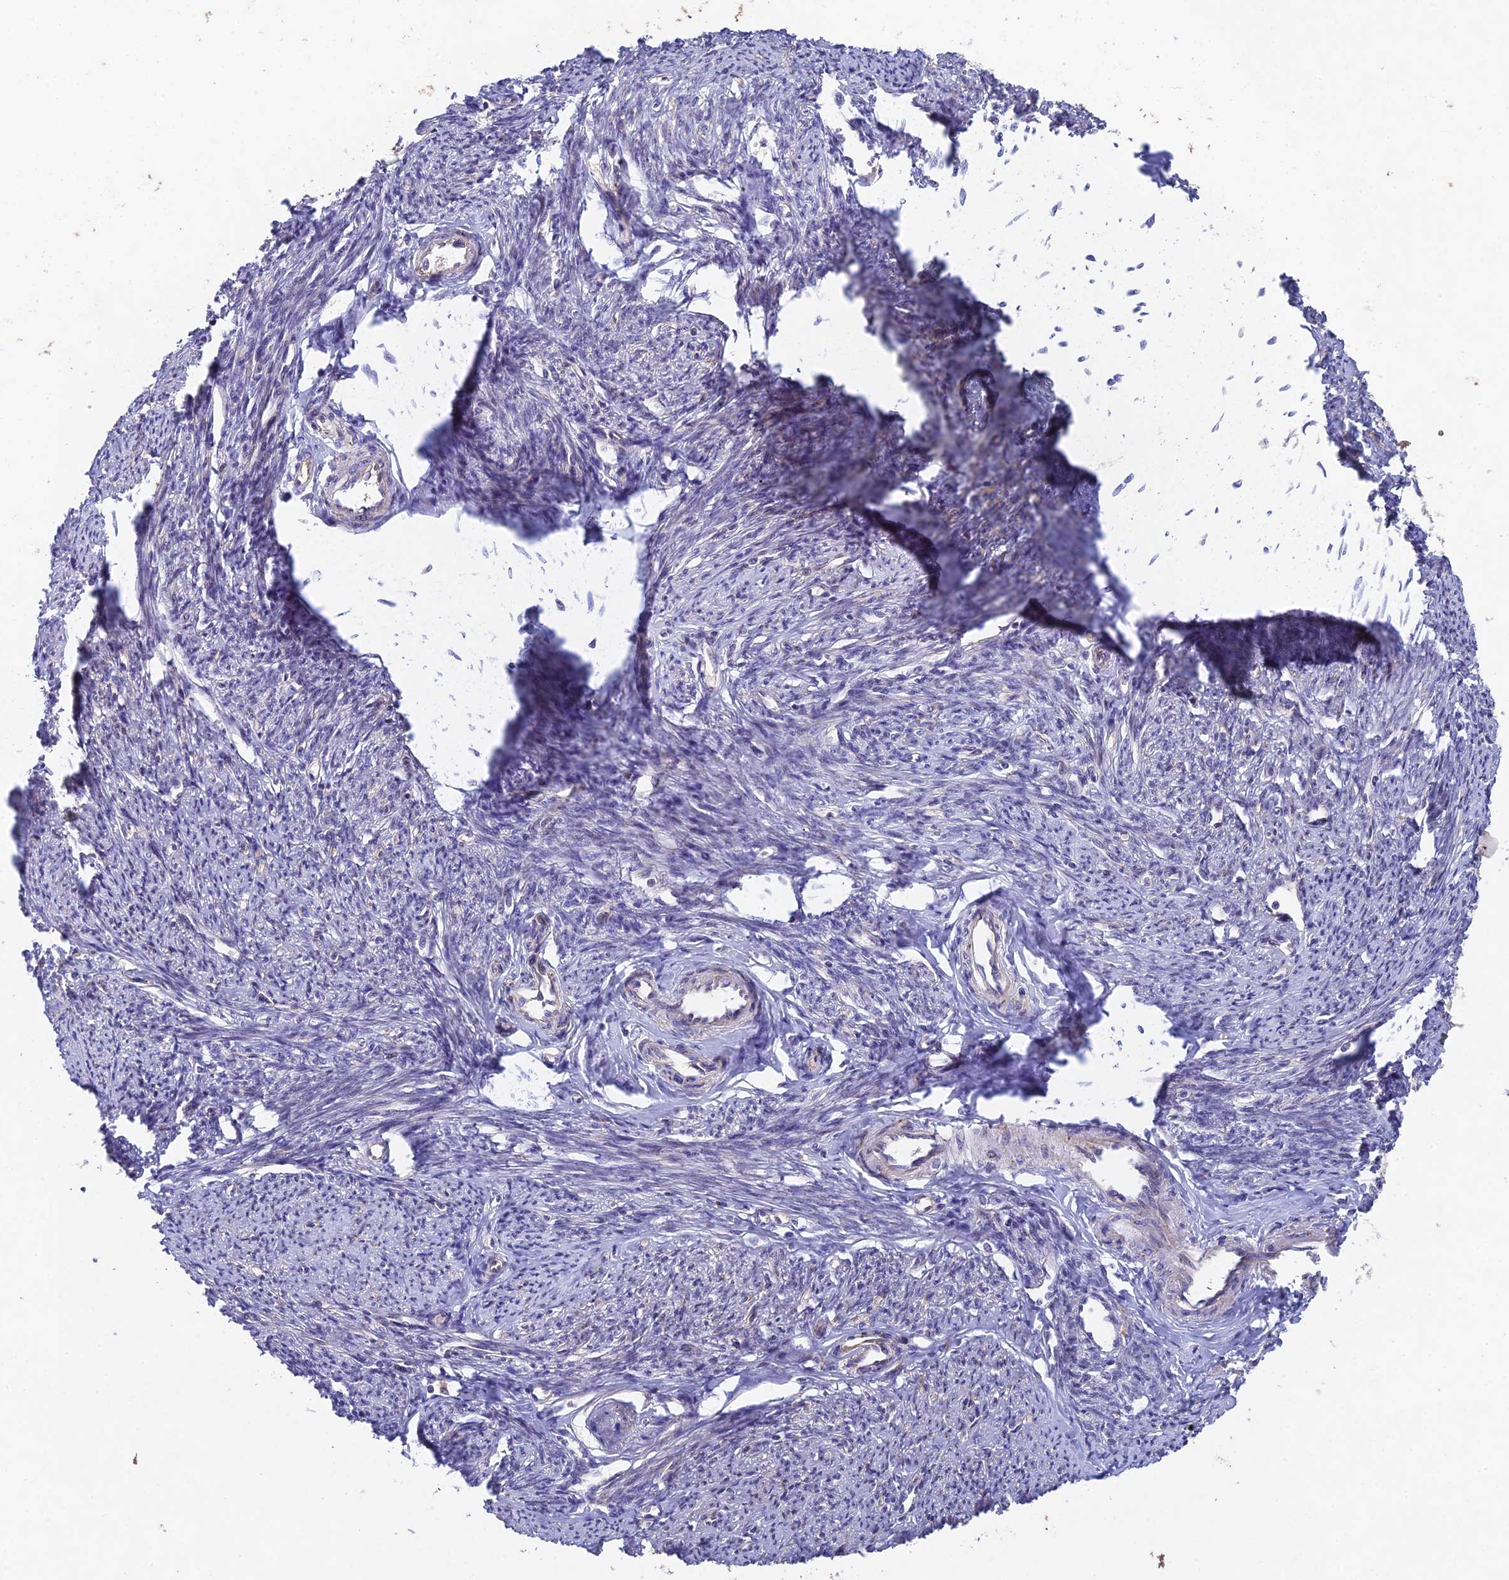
{"staining": {"intensity": "negative", "quantity": "none", "location": "none"}, "tissue": "smooth muscle", "cell_type": "Smooth muscle cells", "image_type": "normal", "snomed": [{"axis": "morphology", "description": "Normal tissue, NOS"}, {"axis": "topography", "description": "Smooth muscle"}, {"axis": "topography", "description": "Uterus"}], "caption": "This is a image of immunohistochemistry (IHC) staining of normal smooth muscle, which shows no positivity in smooth muscle cells.", "gene": "NSMCE1", "patient": {"sex": "female", "age": 59}}